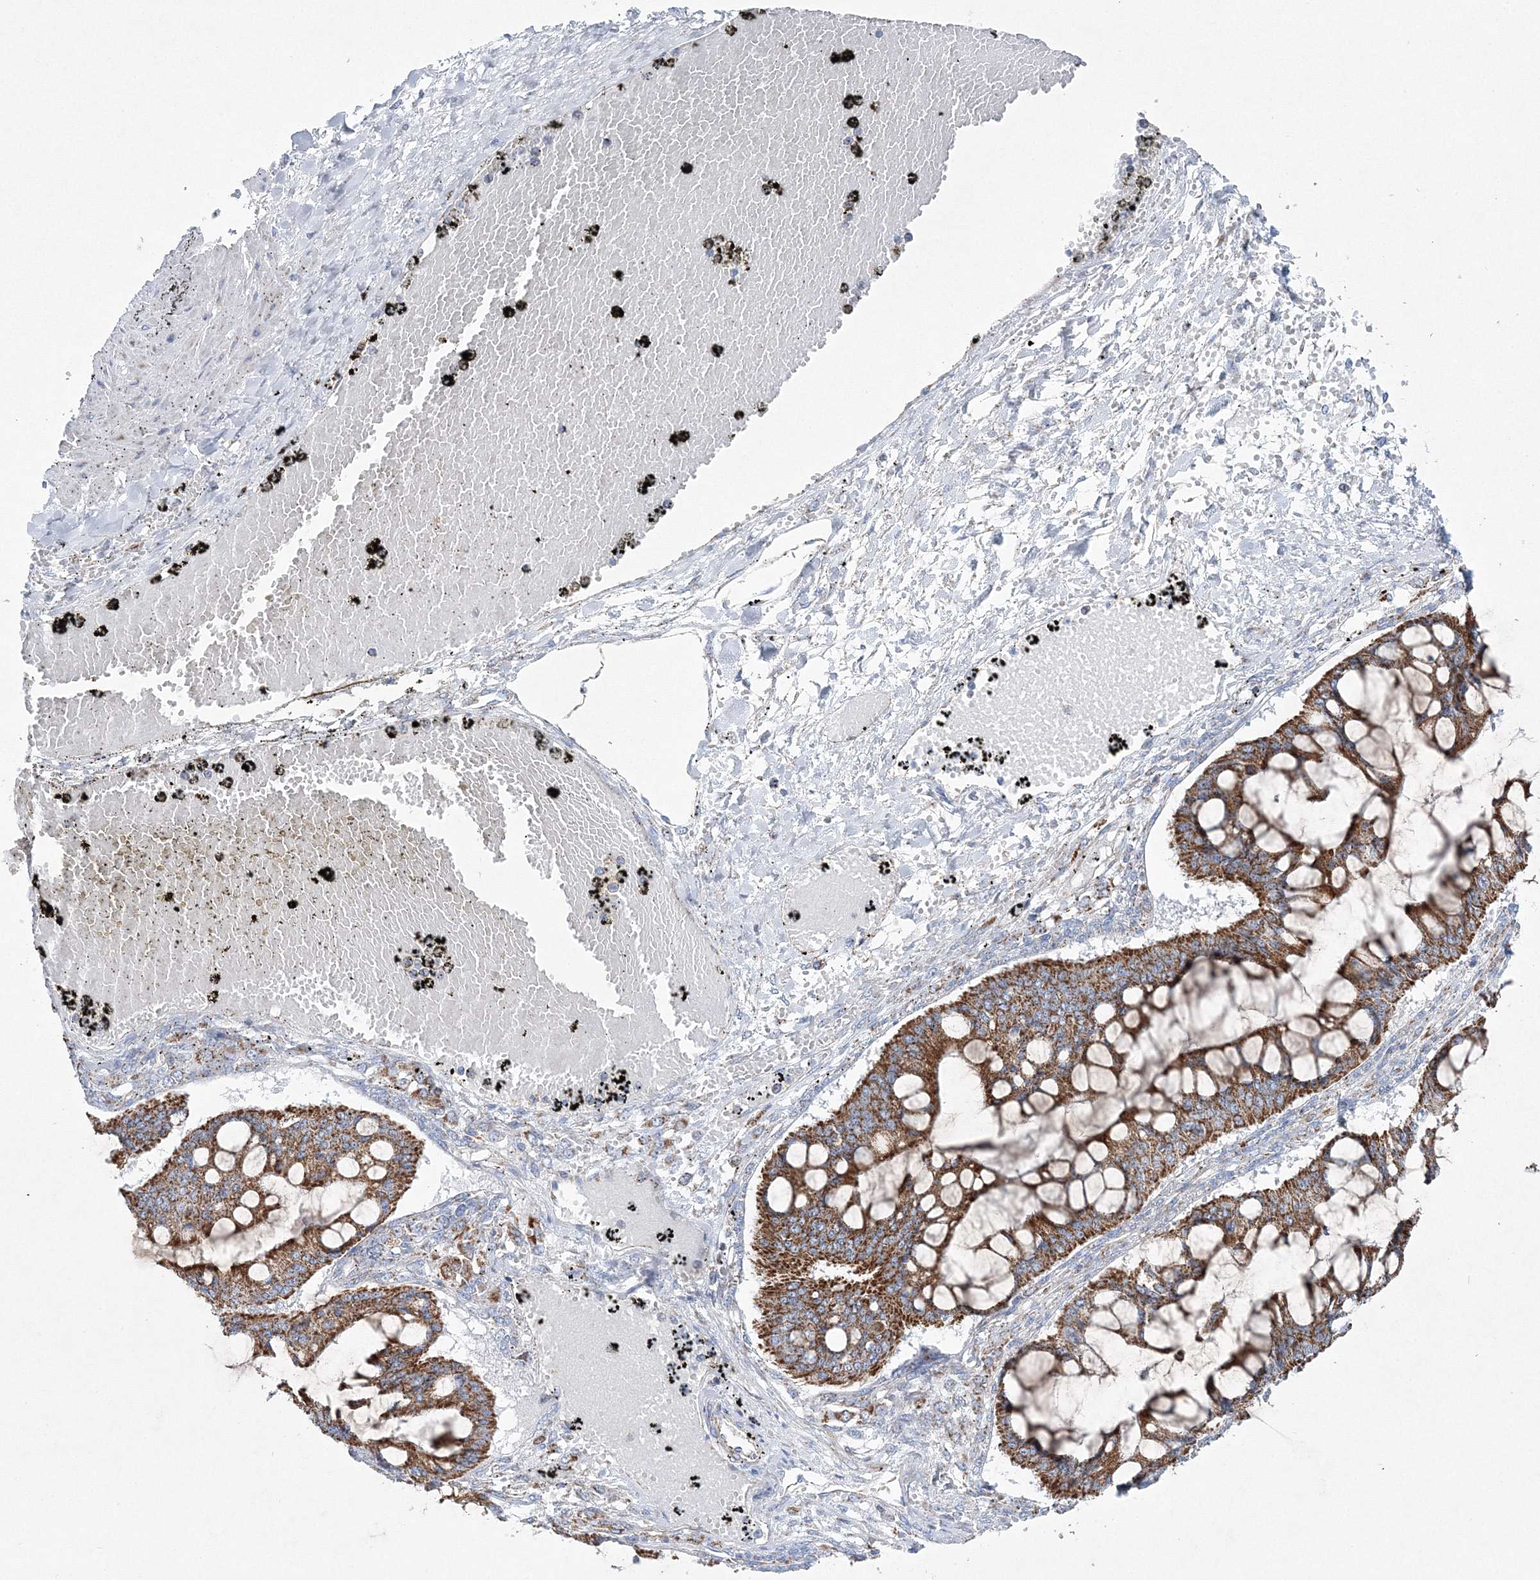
{"staining": {"intensity": "strong", "quantity": ">75%", "location": "cytoplasmic/membranous"}, "tissue": "ovarian cancer", "cell_type": "Tumor cells", "image_type": "cancer", "snomed": [{"axis": "morphology", "description": "Cystadenocarcinoma, mucinous, NOS"}, {"axis": "topography", "description": "Ovary"}], "caption": "This histopathology image reveals immunohistochemistry staining of ovarian cancer (mucinous cystadenocarcinoma), with high strong cytoplasmic/membranous expression in approximately >75% of tumor cells.", "gene": "HIBCH", "patient": {"sex": "female", "age": 73}}